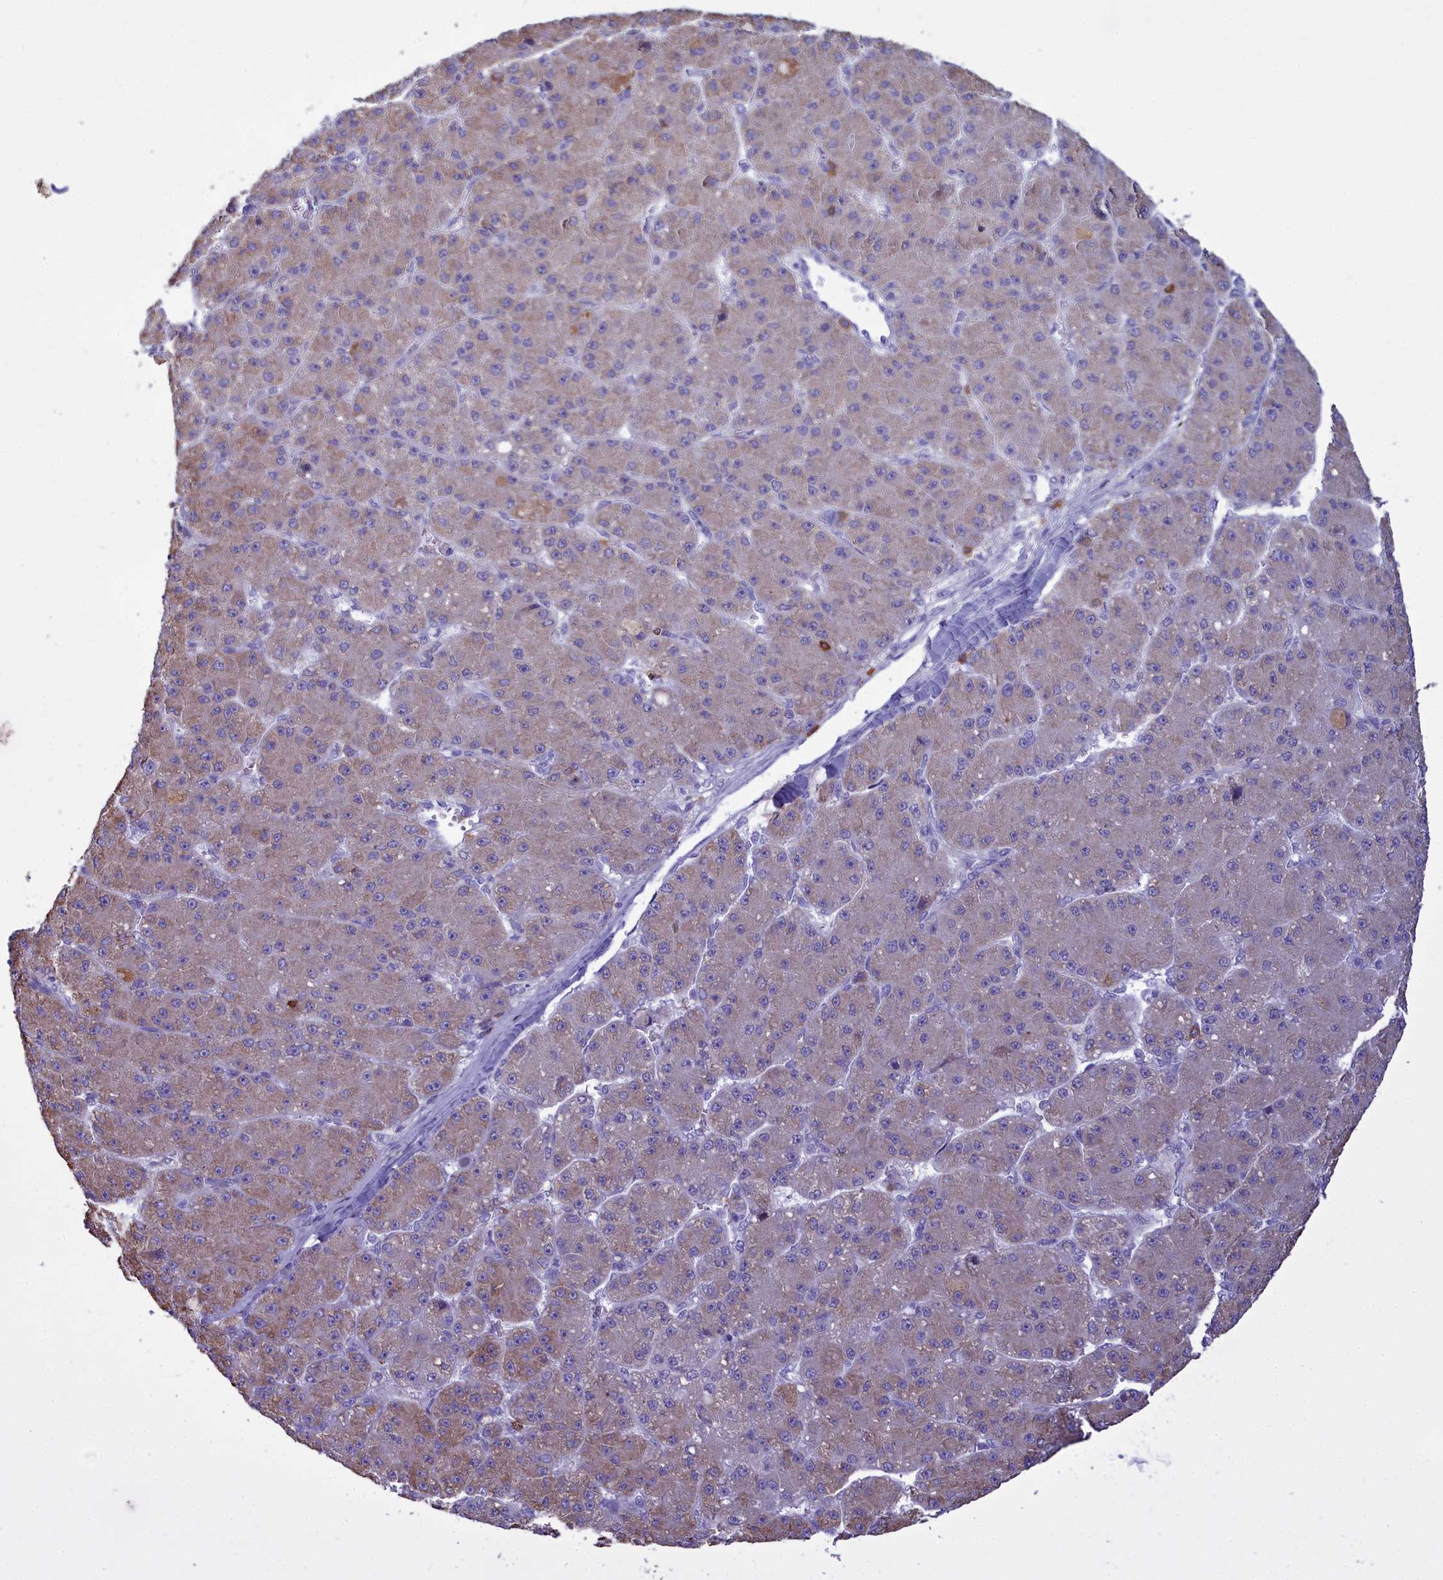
{"staining": {"intensity": "weak", "quantity": "25%-75%", "location": "cytoplasmic/membranous"}, "tissue": "liver cancer", "cell_type": "Tumor cells", "image_type": "cancer", "snomed": [{"axis": "morphology", "description": "Carcinoma, Hepatocellular, NOS"}, {"axis": "topography", "description": "Liver"}], "caption": "Tumor cells display weak cytoplasmic/membranous expression in about 25%-75% of cells in hepatocellular carcinoma (liver). (IHC, brightfield microscopy, high magnification).", "gene": "CD5", "patient": {"sex": "male", "age": 67}}